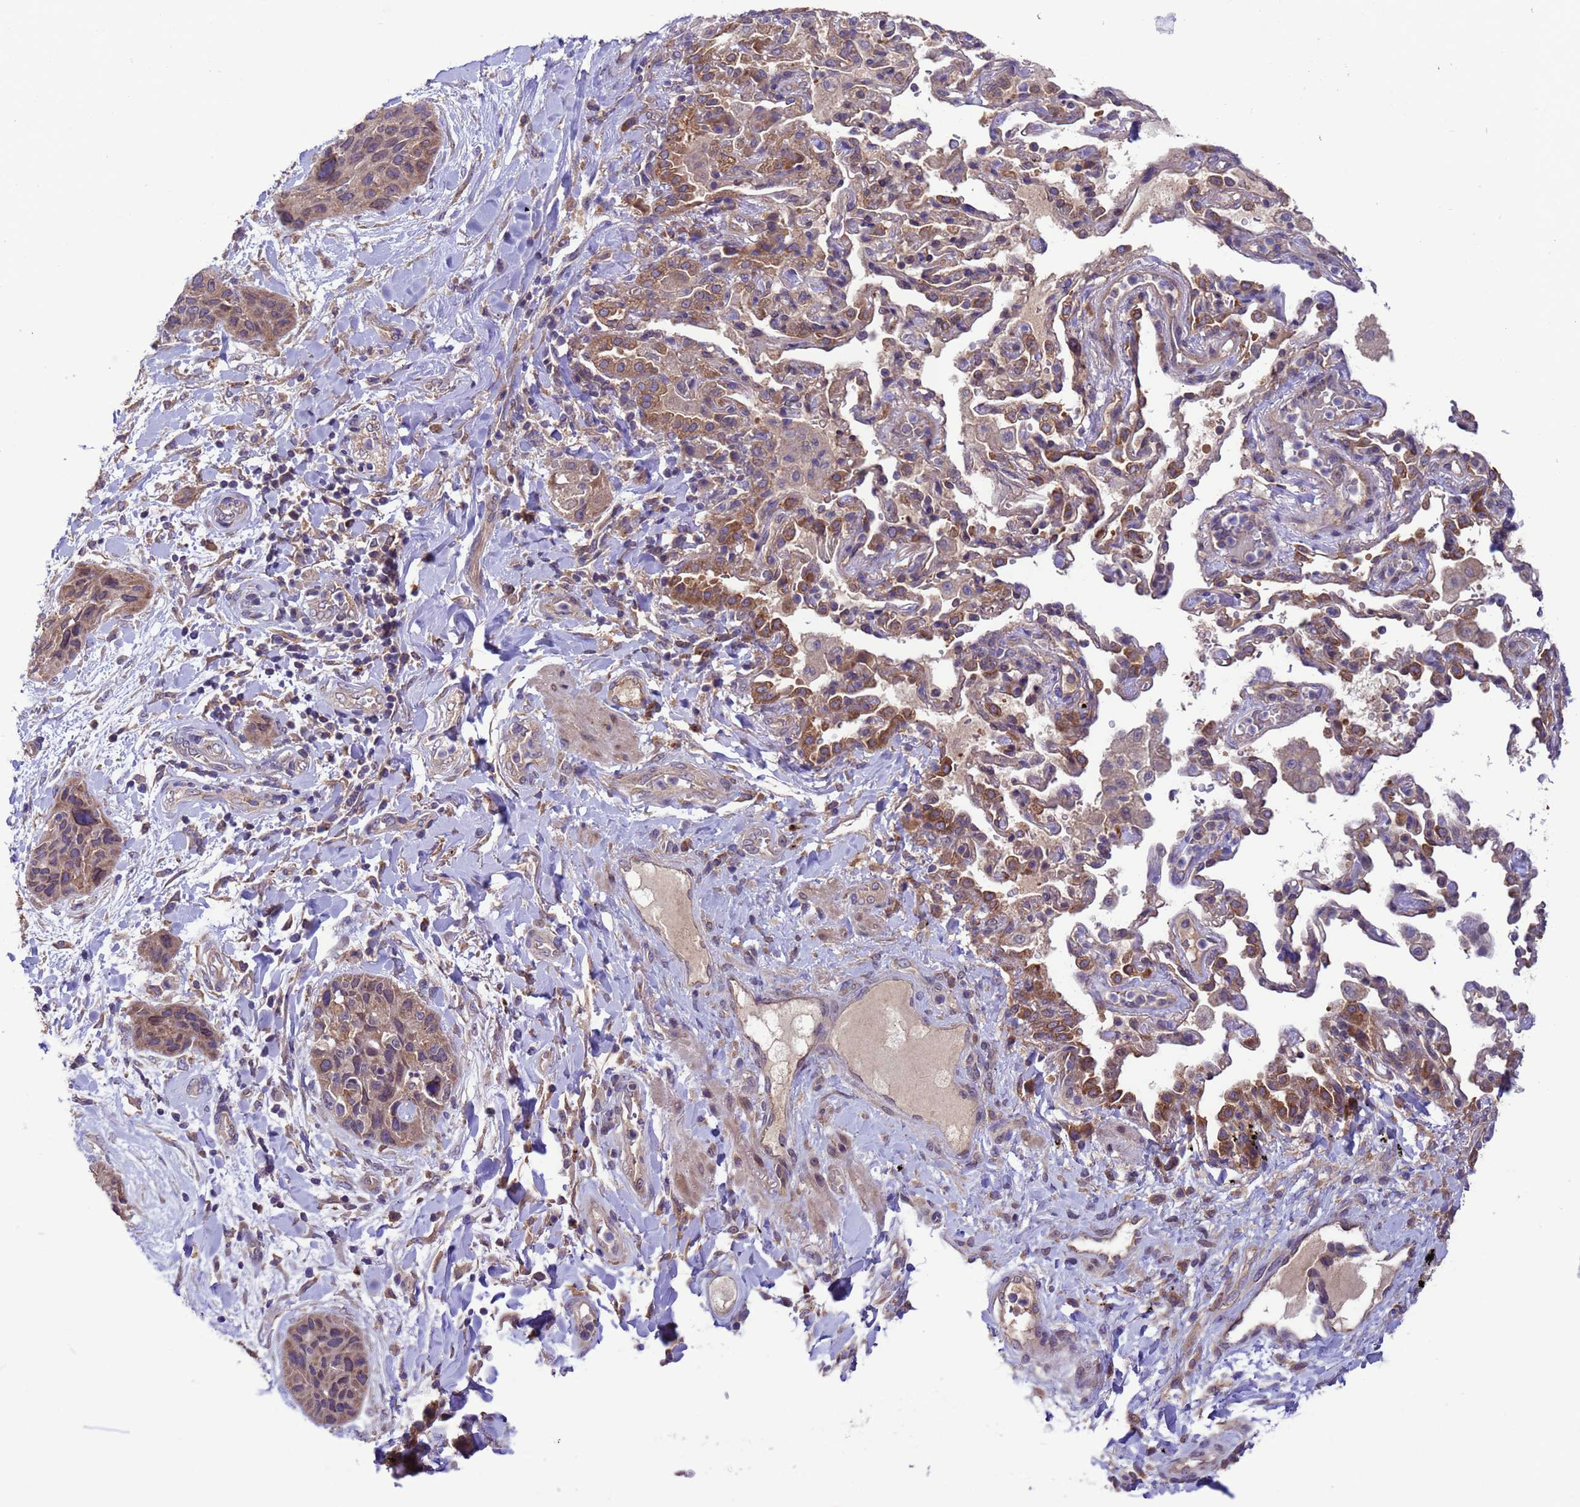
{"staining": {"intensity": "moderate", "quantity": ">75%", "location": "cytoplasmic/membranous"}, "tissue": "lung cancer", "cell_type": "Tumor cells", "image_type": "cancer", "snomed": [{"axis": "morphology", "description": "Squamous cell carcinoma, NOS"}, {"axis": "topography", "description": "Lung"}], "caption": "Squamous cell carcinoma (lung) stained with immunohistochemistry reveals moderate cytoplasmic/membranous expression in about >75% of tumor cells.", "gene": "ARHGAP12", "patient": {"sex": "female", "age": 70}}